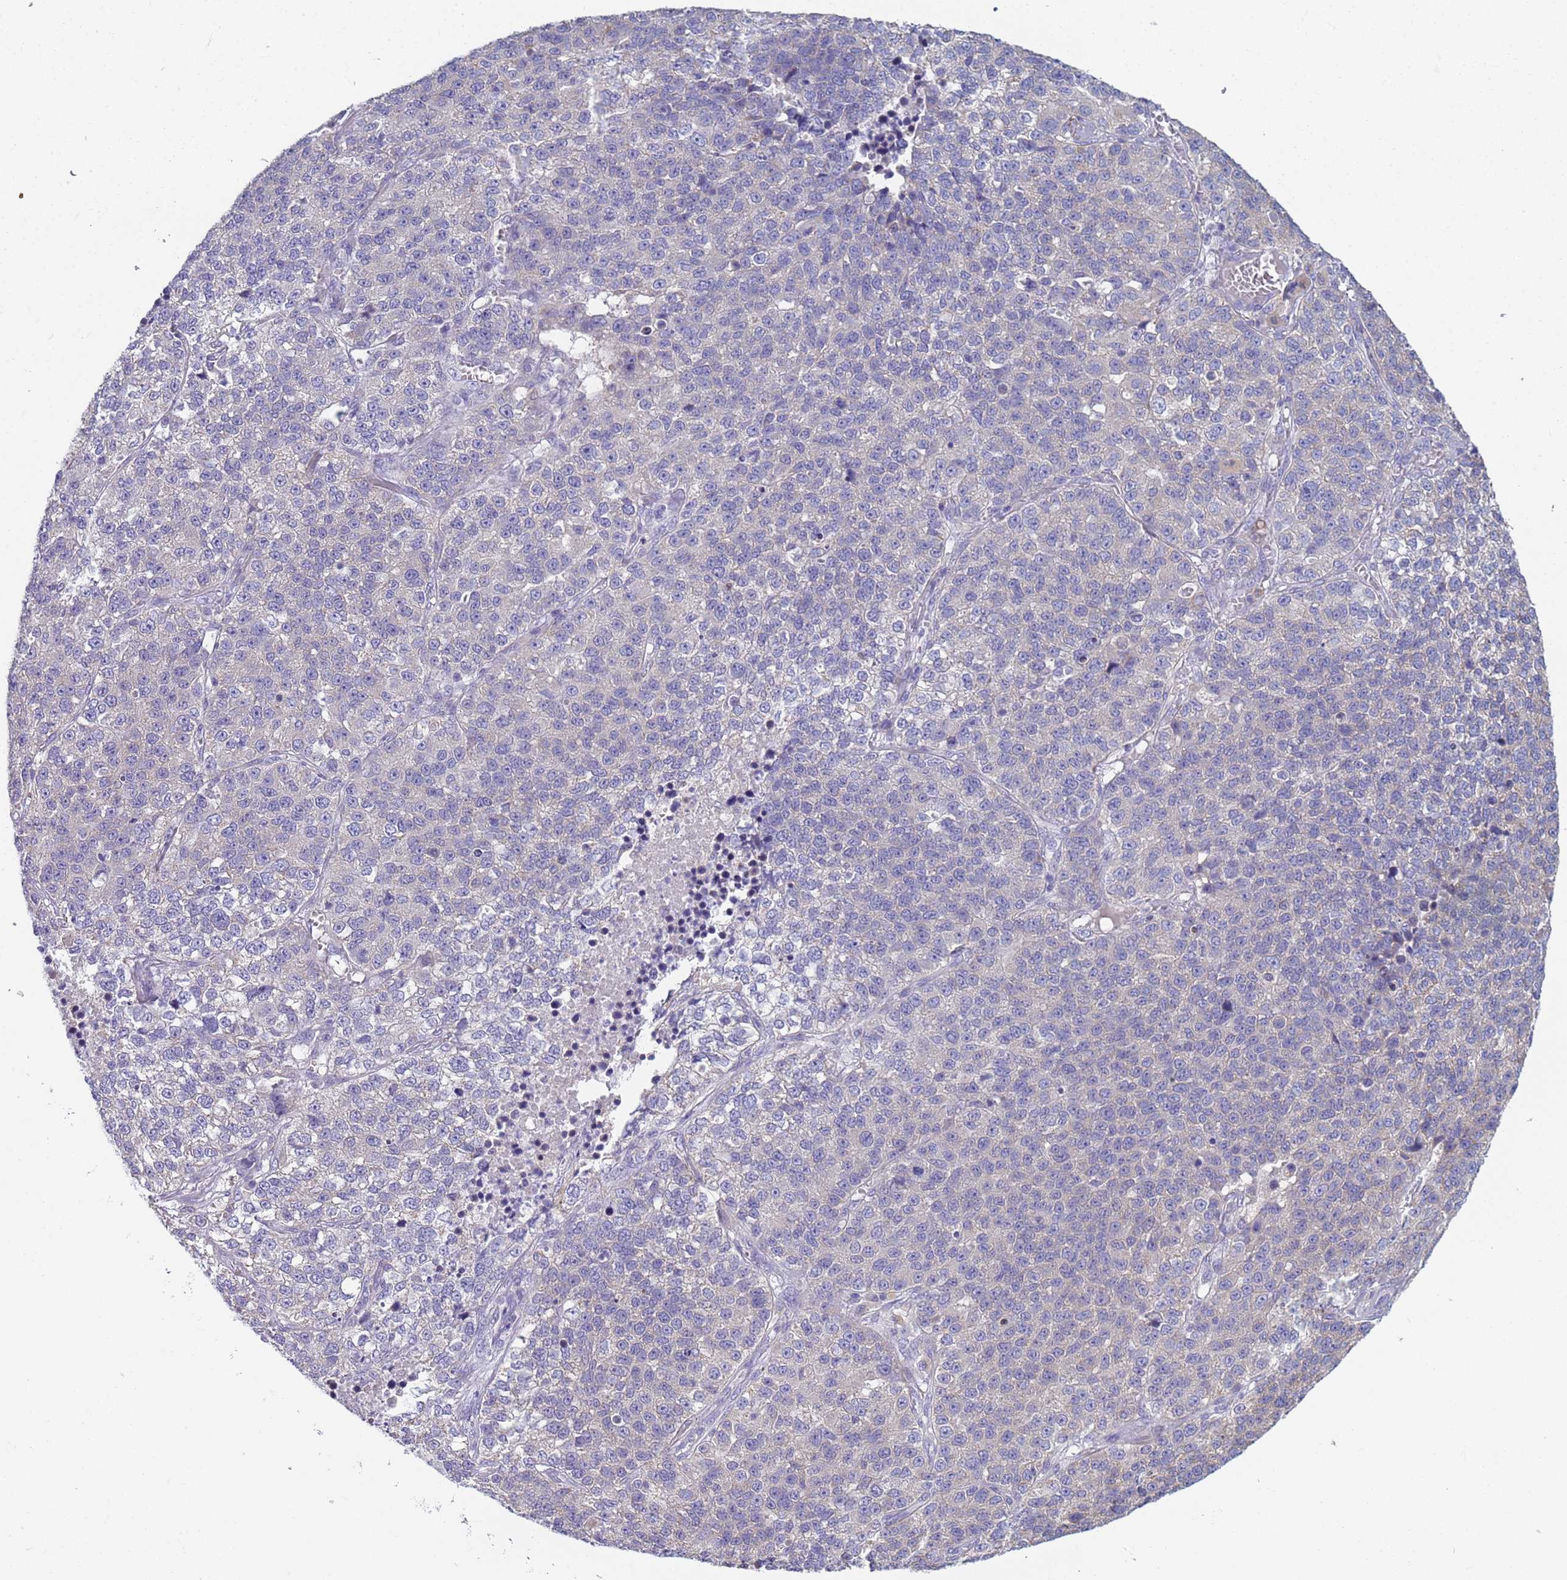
{"staining": {"intensity": "negative", "quantity": "none", "location": "none"}, "tissue": "lung cancer", "cell_type": "Tumor cells", "image_type": "cancer", "snomed": [{"axis": "morphology", "description": "Adenocarcinoma, NOS"}, {"axis": "topography", "description": "Lung"}], "caption": "Tumor cells show no significant positivity in lung cancer (adenocarcinoma). (DAB (3,3'-diaminobenzidine) immunohistochemistry with hematoxylin counter stain).", "gene": "CR1", "patient": {"sex": "male", "age": 49}}